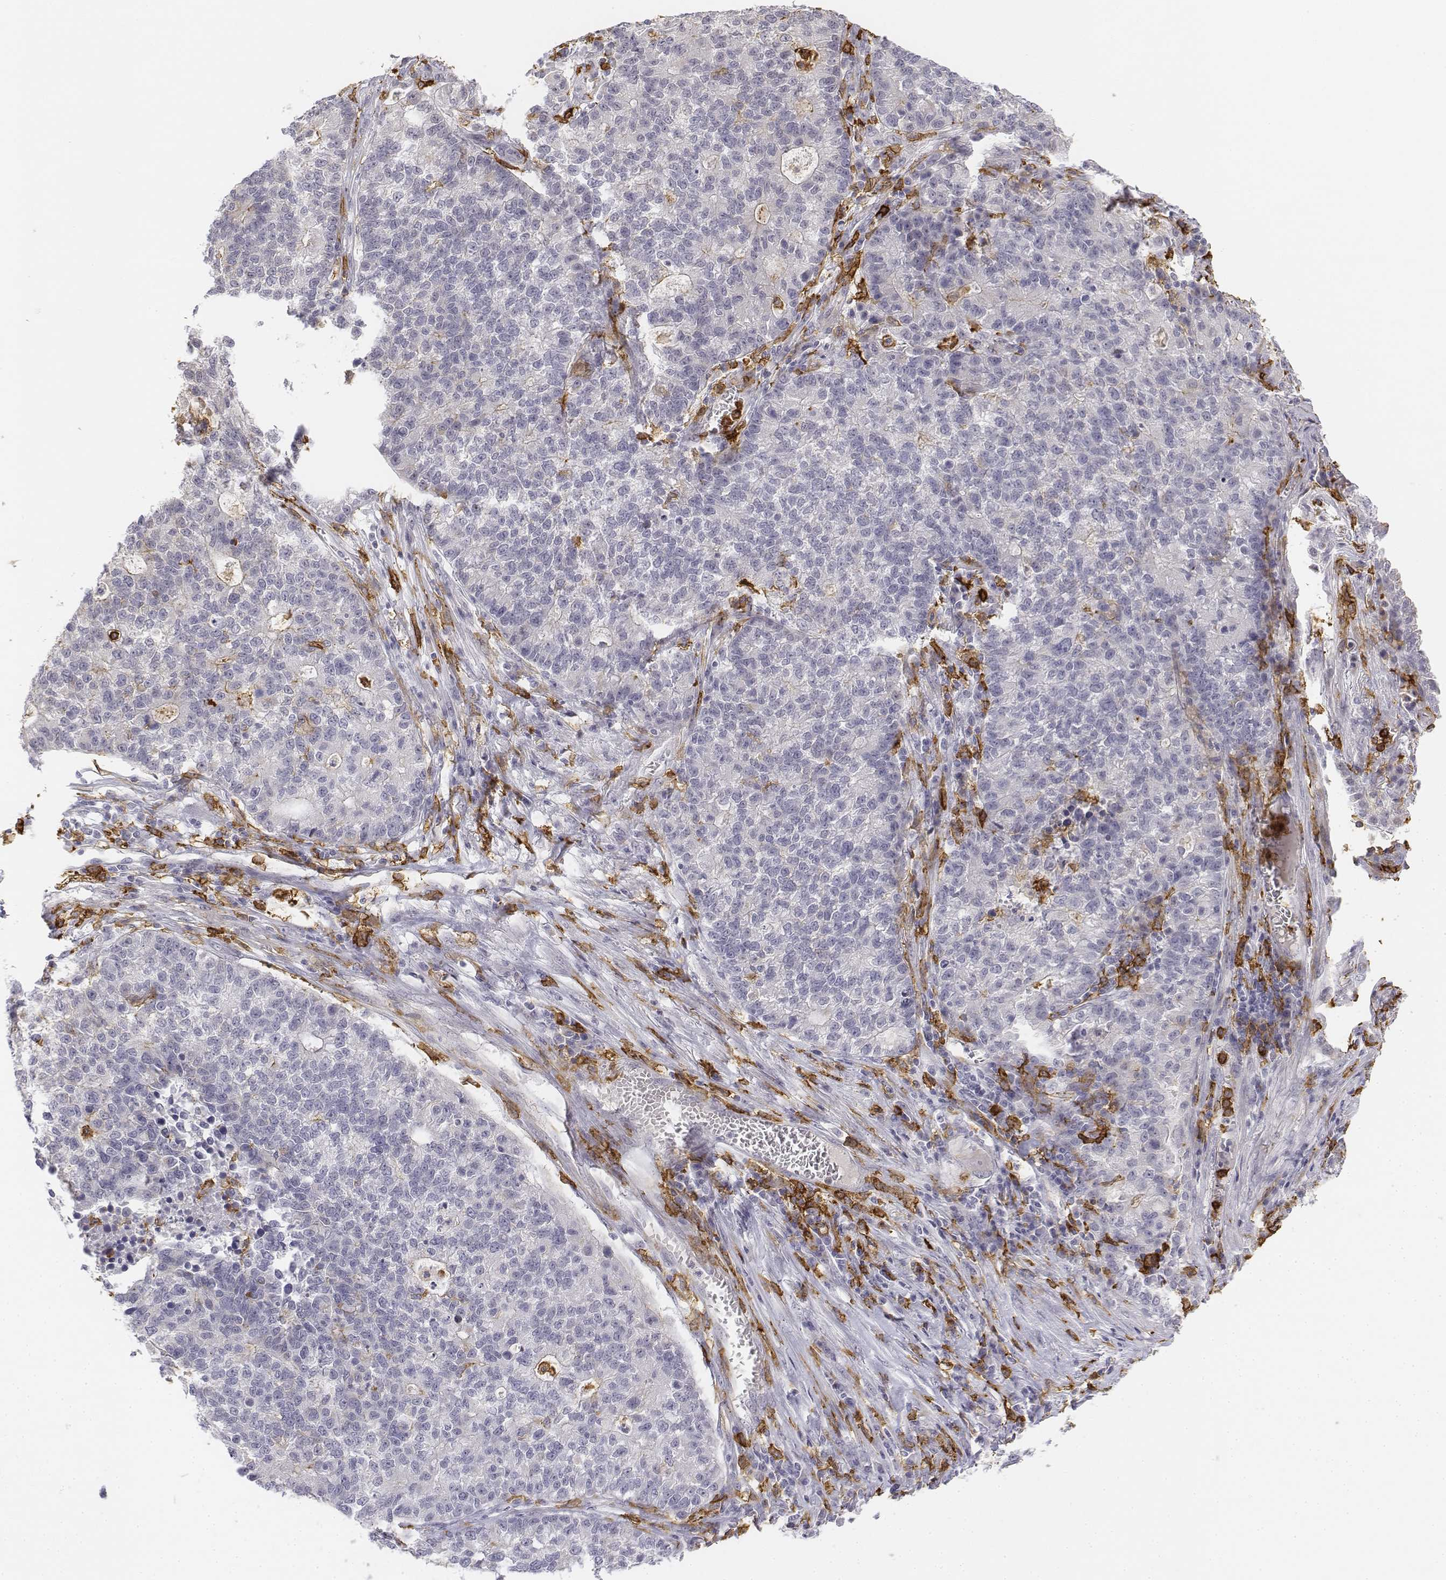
{"staining": {"intensity": "negative", "quantity": "none", "location": "none"}, "tissue": "lung cancer", "cell_type": "Tumor cells", "image_type": "cancer", "snomed": [{"axis": "morphology", "description": "Adenocarcinoma, NOS"}, {"axis": "topography", "description": "Lung"}], "caption": "Human lung cancer (adenocarcinoma) stained for a protein using IHC demonstrates no expression in tumor cells.", "gene": "CD14", "patient": {"sex": "male", "age": 57}}